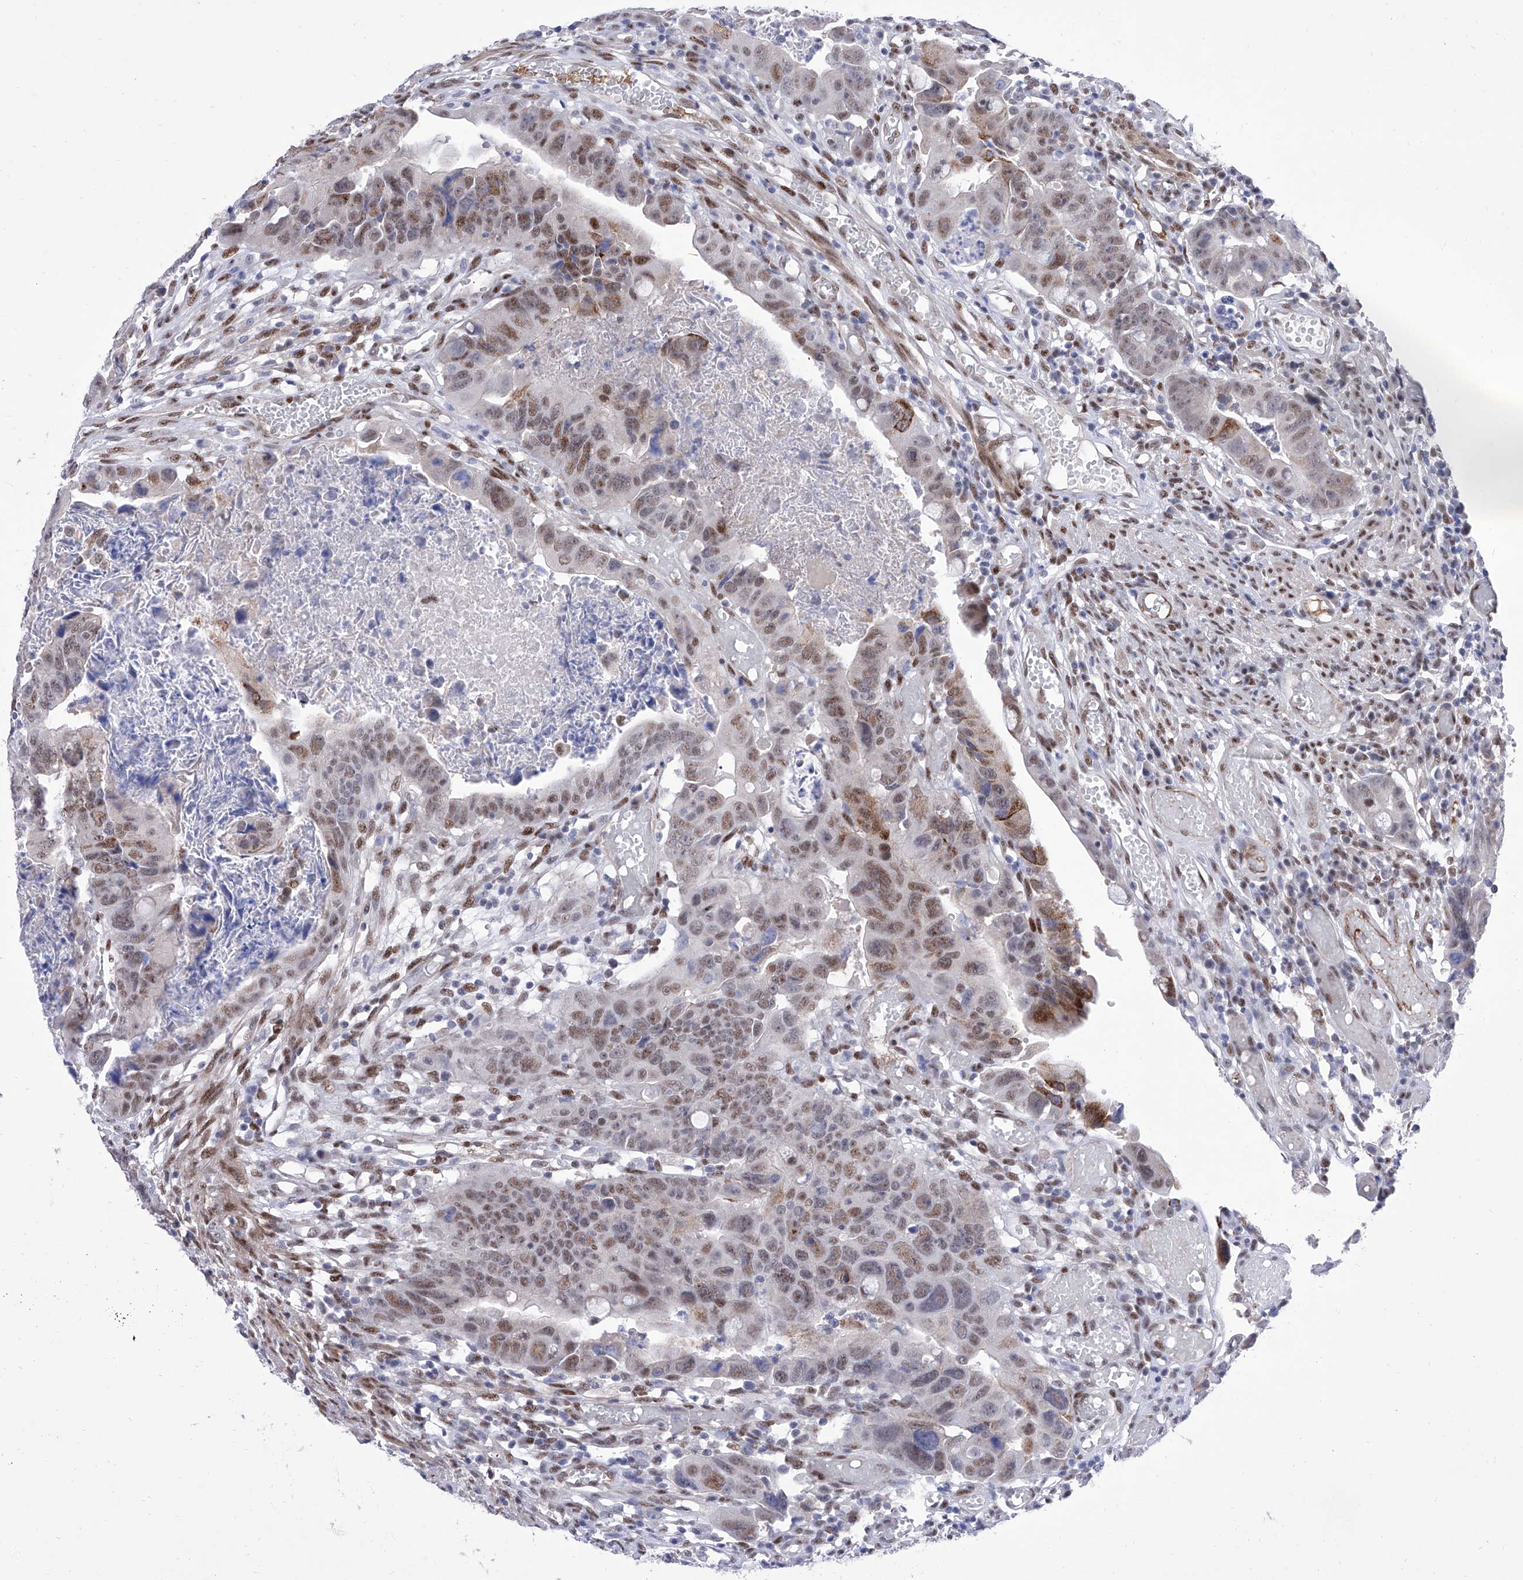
{"staining": {"intensity": "moderate", "quantity": "25%-75%", "location": "nuclear"}, "tissue": "colorectal cancer", "cell_type": "Tumor cells", "image_type": "cancer", "snomed": [{"axis": "morphology", "description": "Adenocarcinoma, NOS"}, {"axis": "topography", "description": "Rectum"}], "caption": "Protein expression analysis of human colorectal adenocarcinoma reveals moderate nuclear positivity in about 25%-75% of tumor cells.", "gene": "ATN1", "patient": {"sex": "female", "age": 65}}